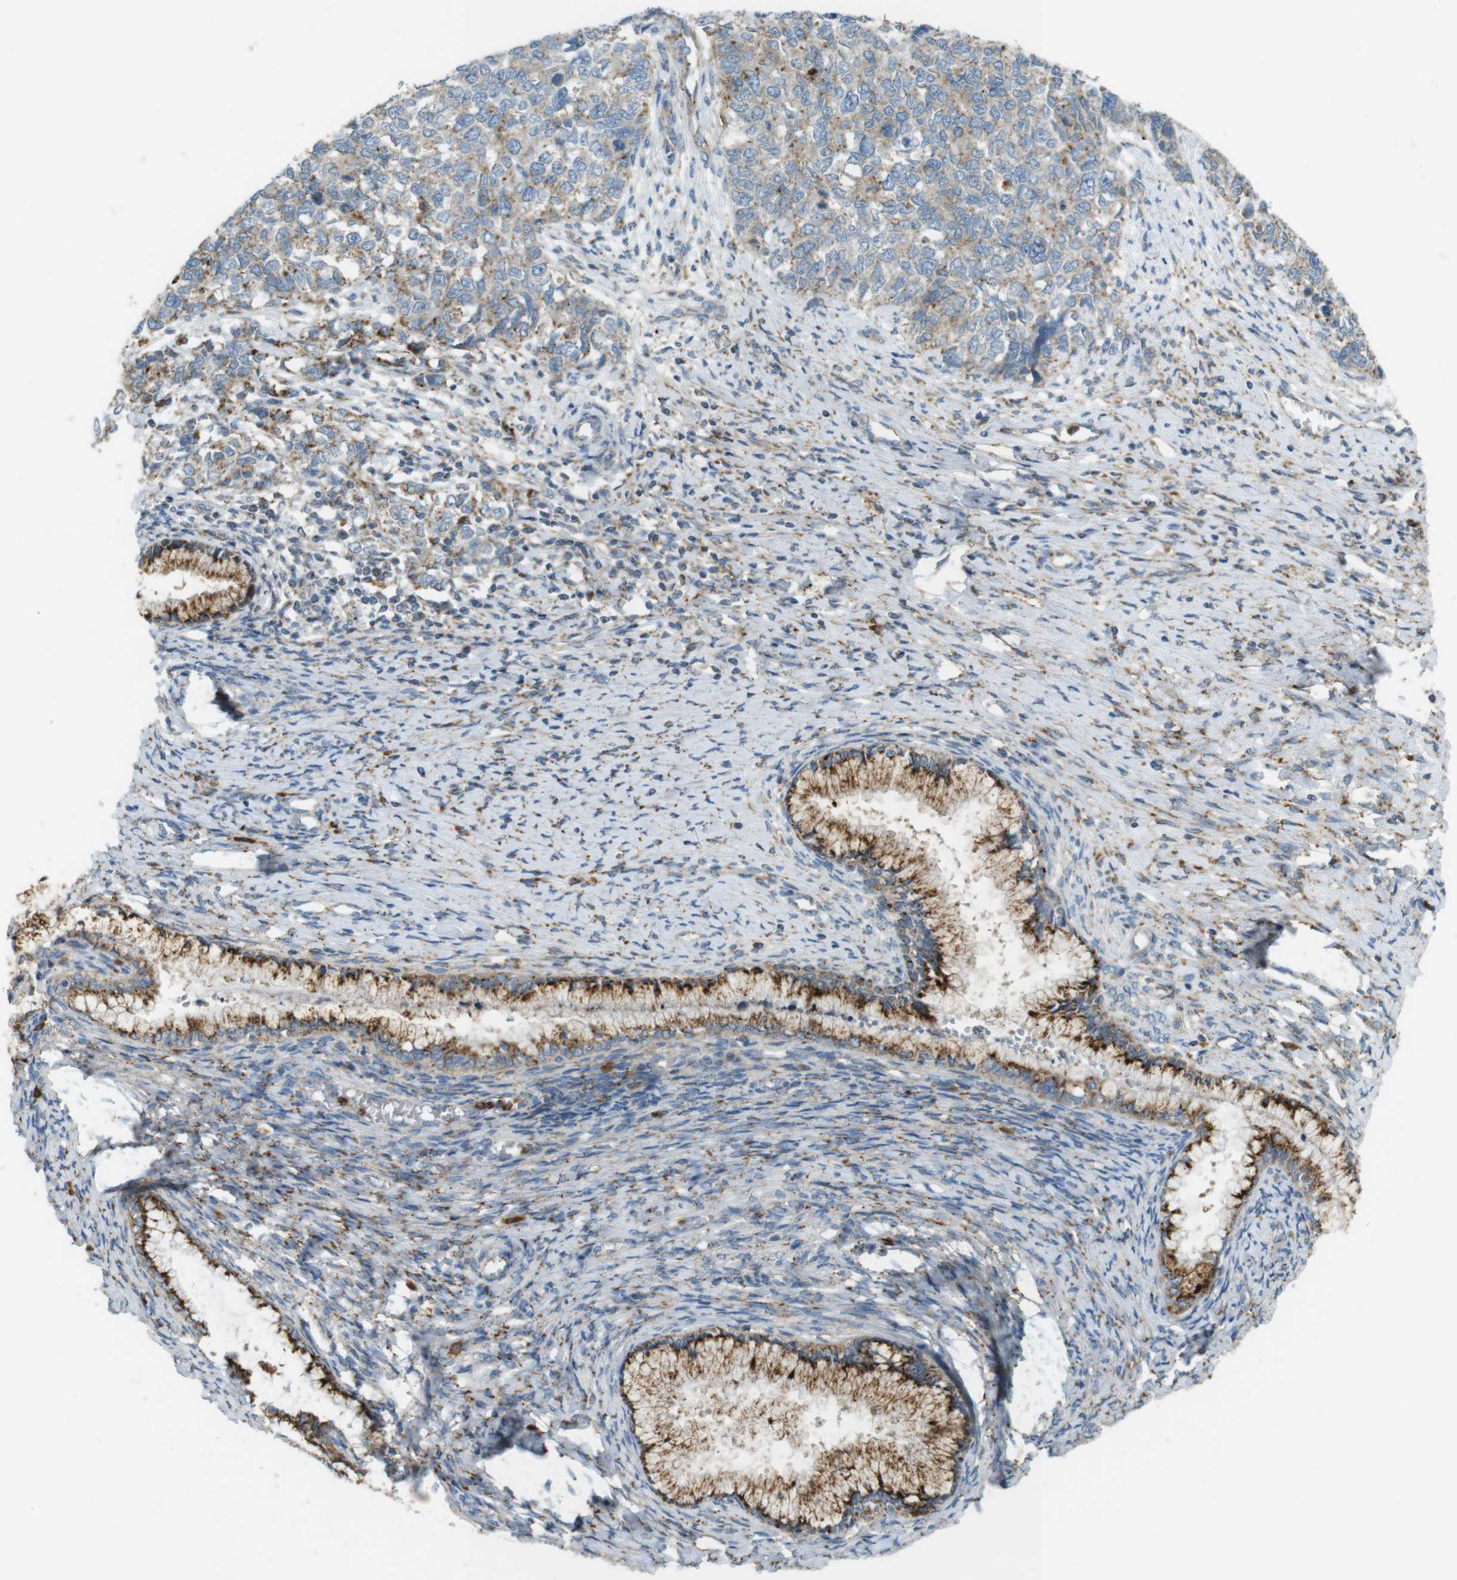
{"staining": {"intensity": "weak", "quantity": ">75%", "location": "cytoplasmic/membranous"}, "tissue": "cervical cancer", "cell_type": "Tumor cells", "image_type": "cancer", "snomed": [{"axis": "morphology", "description": "Squamous cell carcinoma, NOS"}, {"axis": "topography", "description": "Cervix"}], "caption": "High-magnification brightfield microscopy of cervical squamous cell carcinoma stained with DAB (3,3'-diaminobenzidine) (brown) and counterstained with hematoxylin (blue). tumor cells exhibit weak cytoplasmic/membranous positivity is present in approximately>75% of cells. The staining was performed using DAB, with brown indicating positive protein expression. Nuclei are stained blue with hematoxylin.", "gene": "LAMP1", "patient": {"sex": "female", "age": 63}}